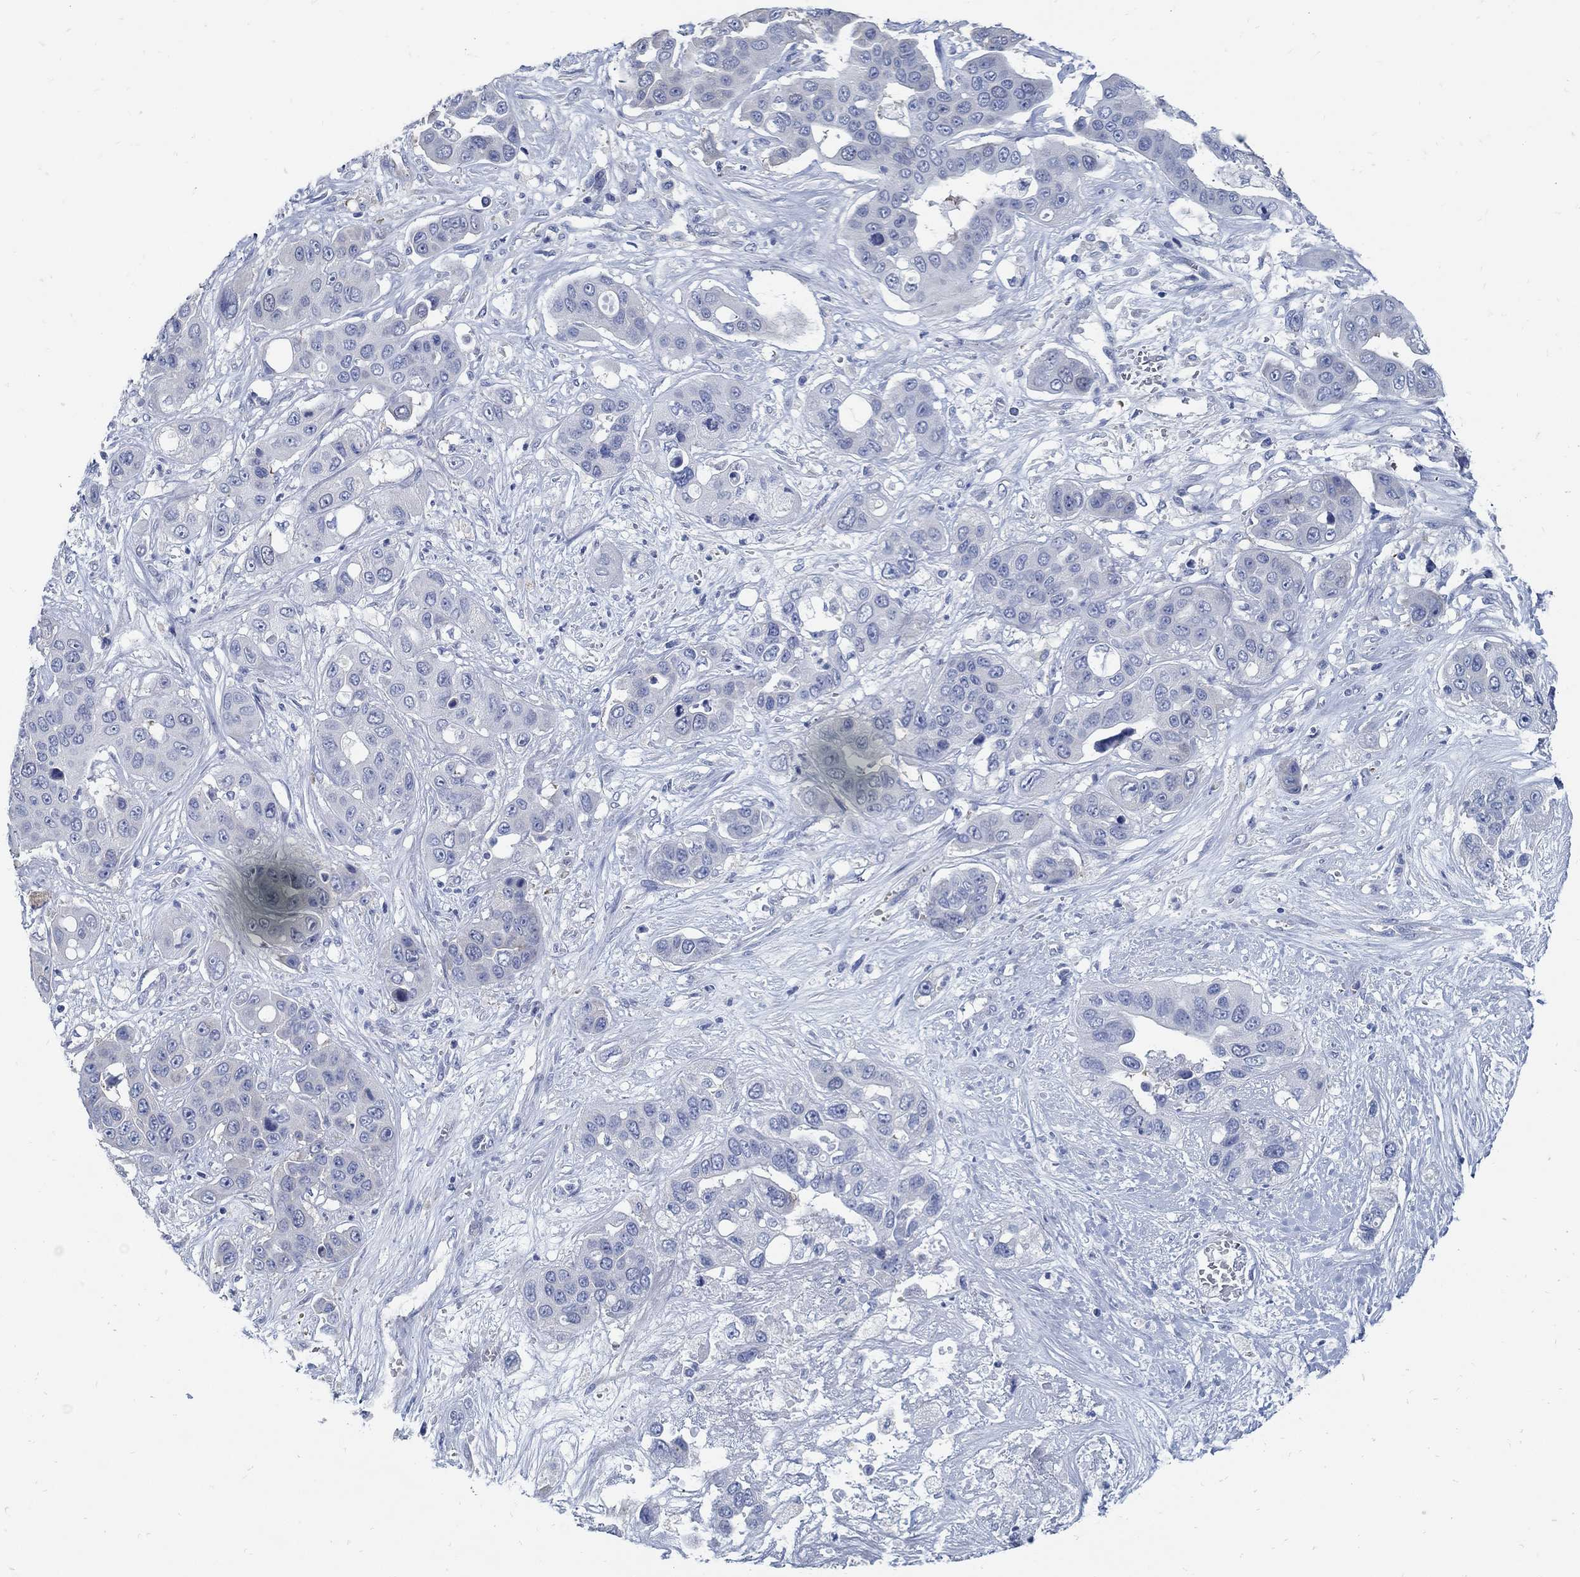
{"staining": {"intensity": "negative", "quantity": "none", "location": "none"}, "tissue": "liver cancer", "cell_type": "Tumor cells", "image_type": "cancer", "snomed": [{"axis": "morphology", "description": "Cholangiocarcinoma"}, {"axis": "topography", "description": "Liver"}], "caption": "Immunohistochemistry (IHC) of cholangiocarcinoma (liver) exhibits no staining in tumor cells.", "gene": "C15orf39", "patient": {"sex": "female", "age": 52}}